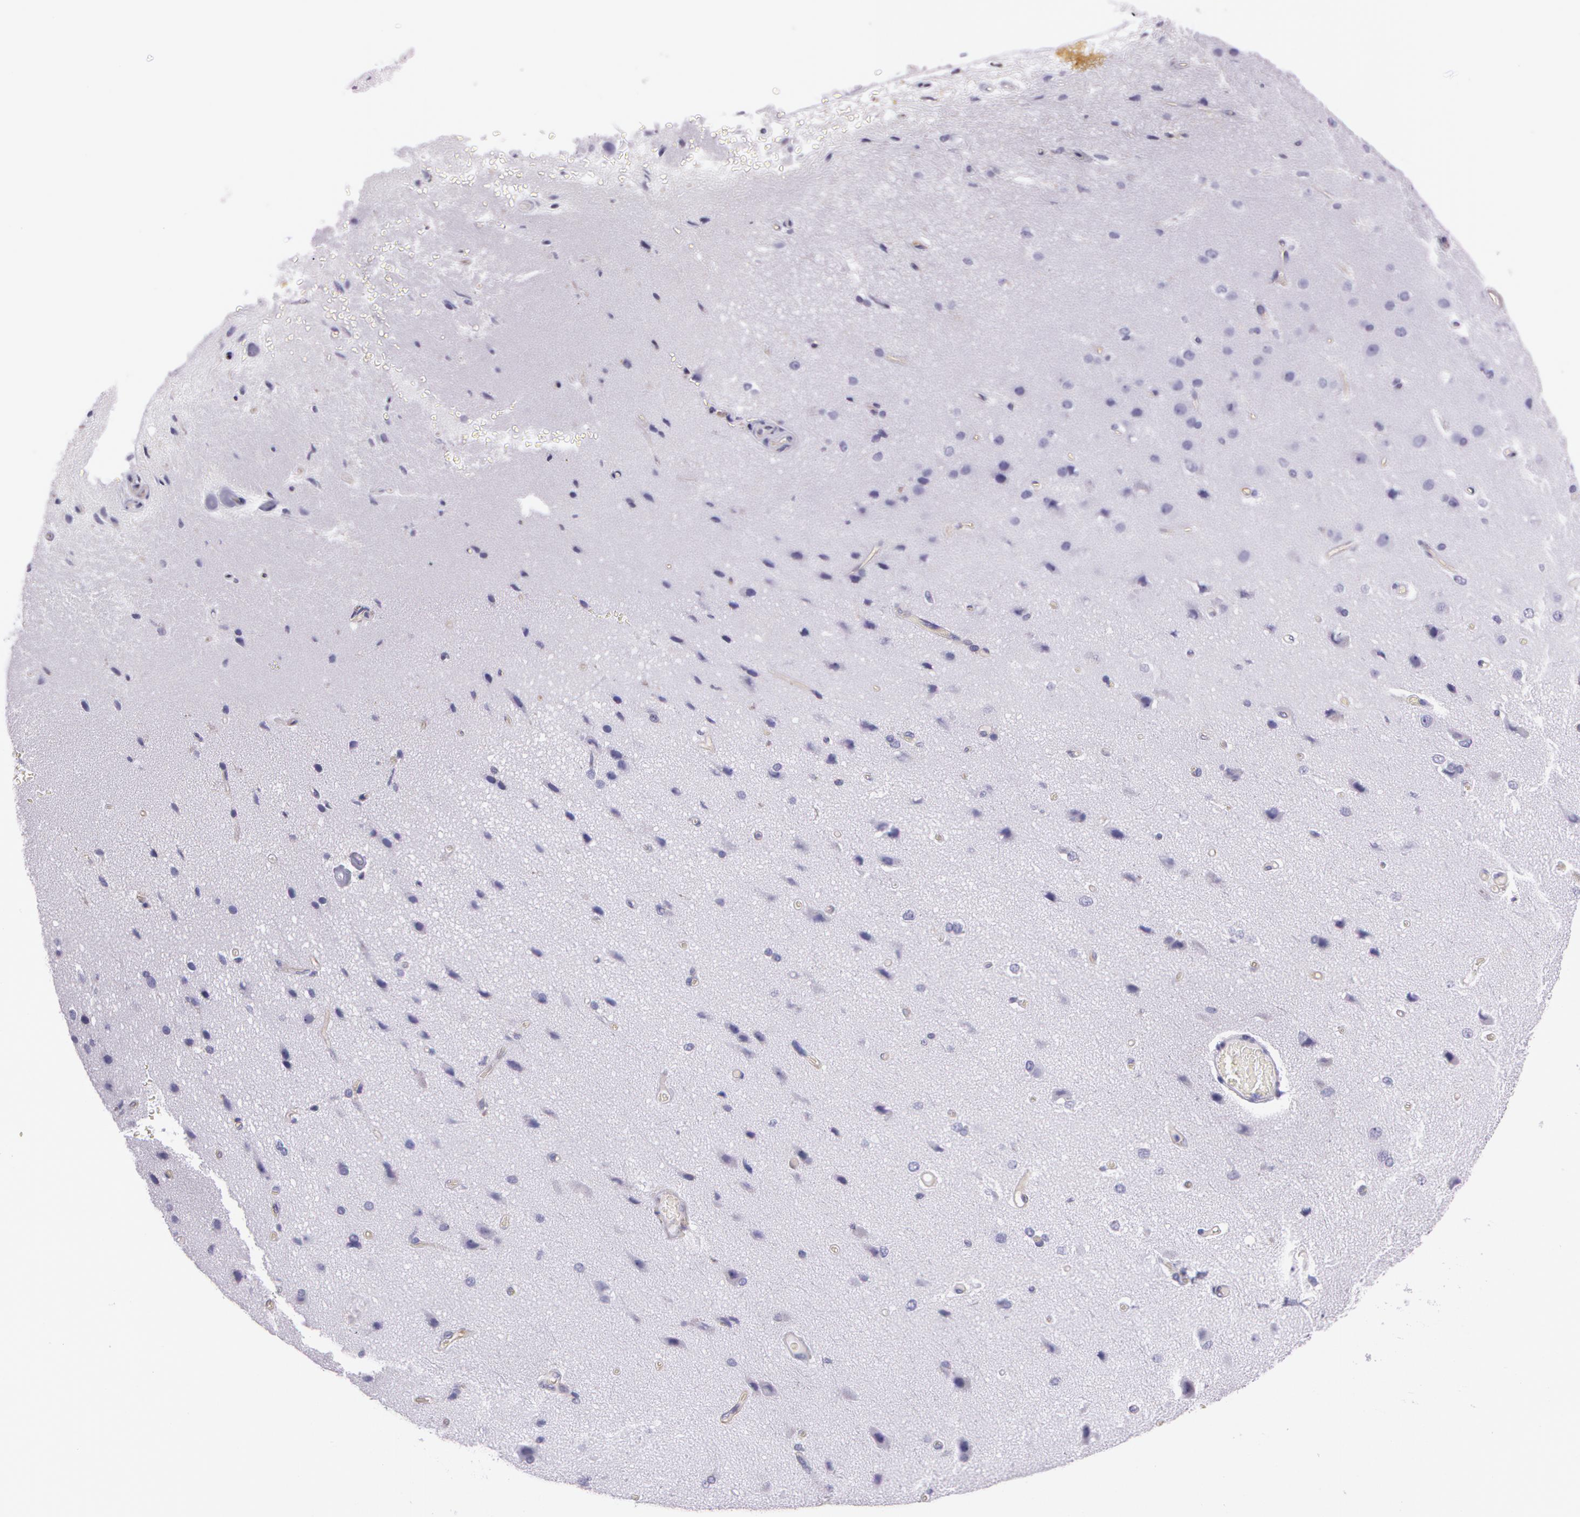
{"staining": {"intensity": "negative", "quantity": "none", "location": "none"}, "tissue": "cerebral cortex", "cell_type": "Endothelial cells", "image_type": "normal", "snomed": [{"axis": "morphology", "description": "Normal tissue, NOS"}, {"axis": "morphology", "description": "Glioma, malignant, High grade"}, {"axis": "topography", "description": "Cerebral cortex"}], "caption": "High magnification brightfield microscopy of unremarkable cerebral cortex stained with DAB (3,3'-diaminobenzidine) (brown) and counterstained with hematoxylin (blue): endothelial cells show no significant staining.", "gene": "LY75", "patient": {"sex": "male", "age": 77}}